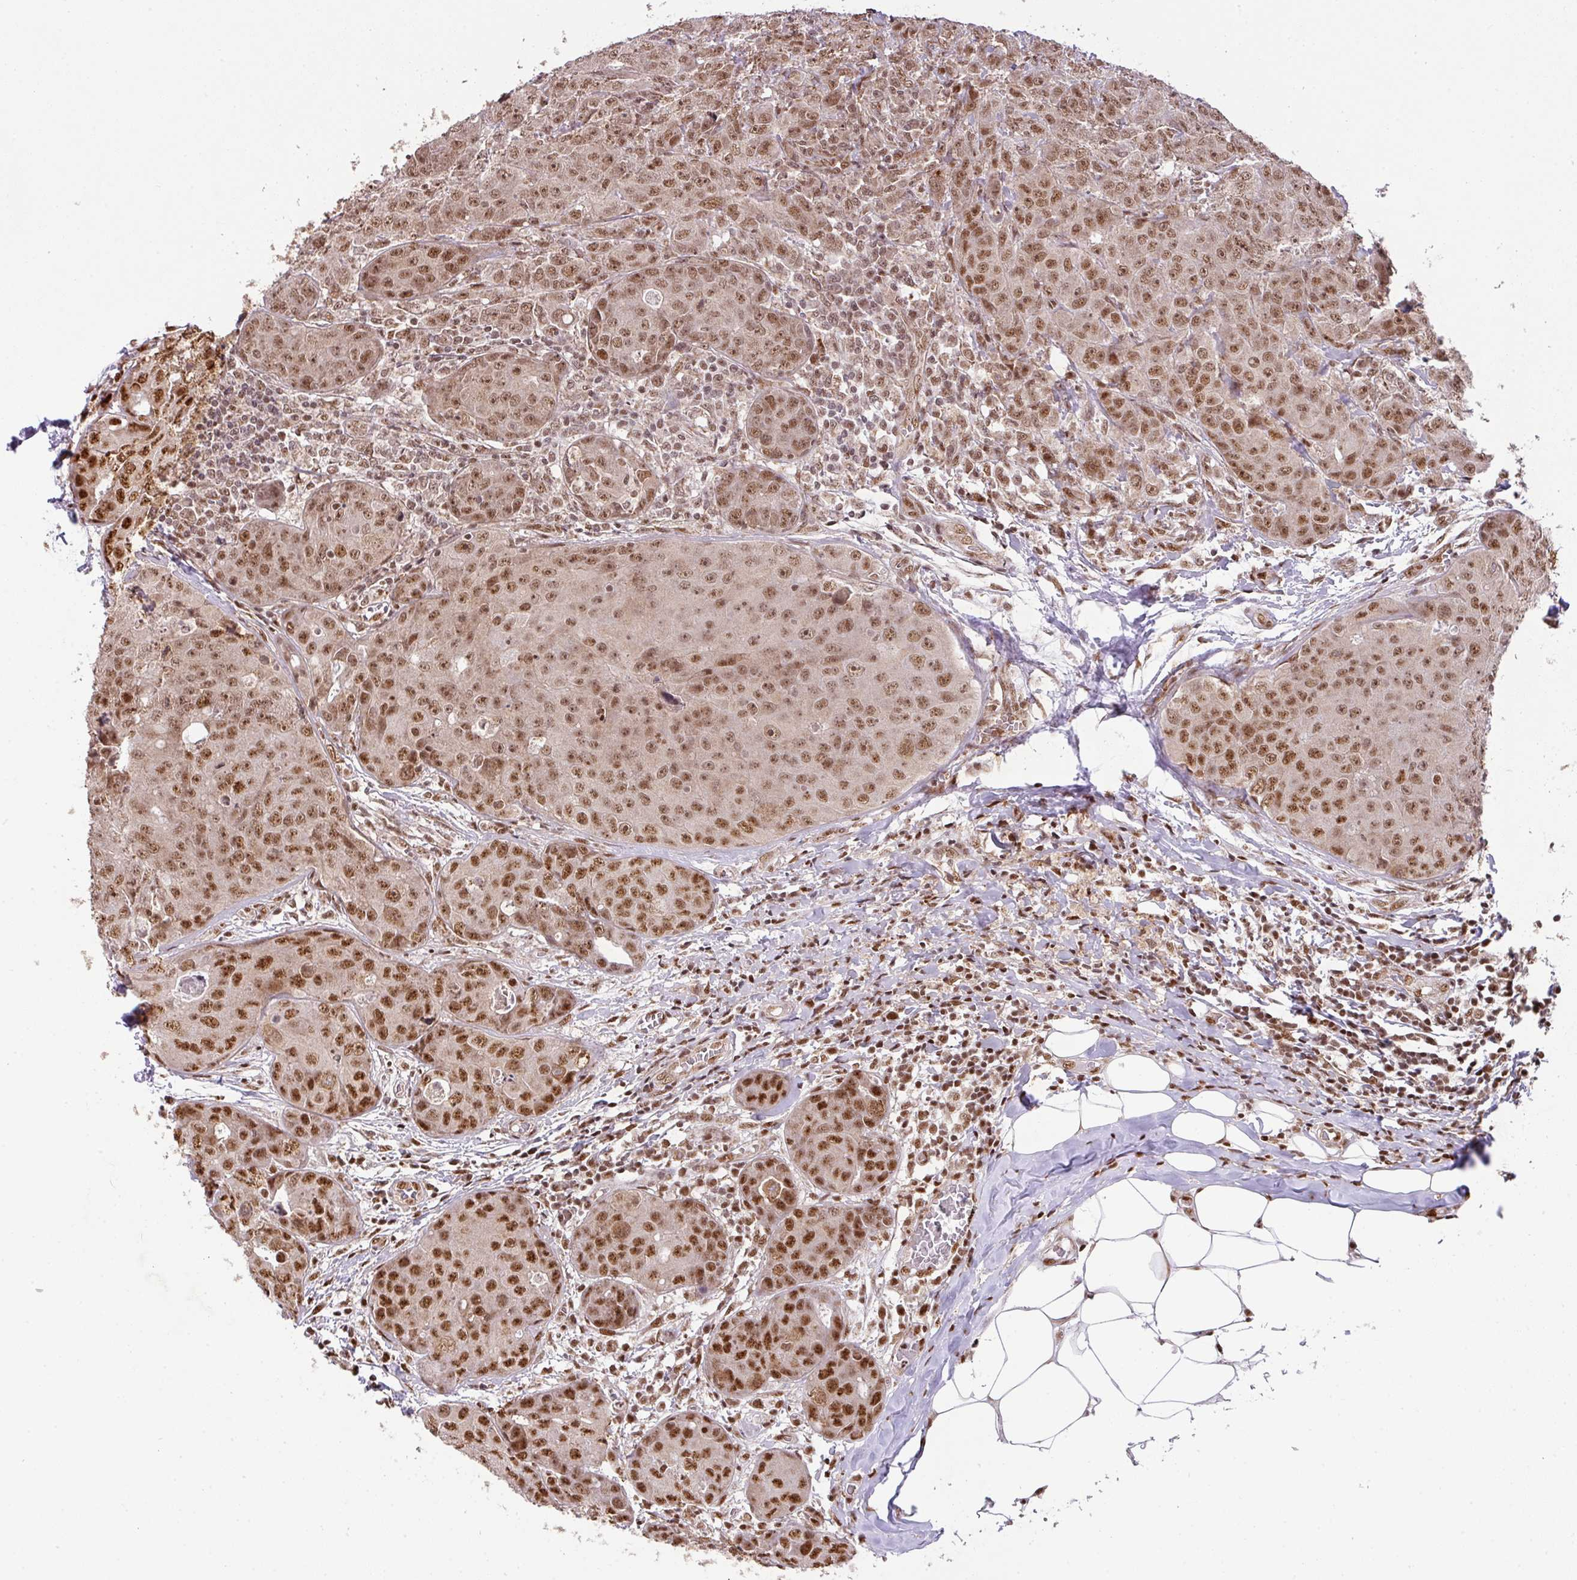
{"staining": {"intensity": "moderate", "quantity": ">75%", "location": "nuclear"}, "tissue": "breast cancer", "cell_type": "Tumor cells", "image_type": "cancer", "snomed": [{"axis": "morphology", "description": "Duct carcinoma"}, {"axis": "topography", "description": "Breast"}], "caption": "Intraductal carcinoma (breast) stained with a protein marker reveals moderate staining in tumor cells.", "gene": "PLK1", "patient": {"sex": "female", "age": 43}}